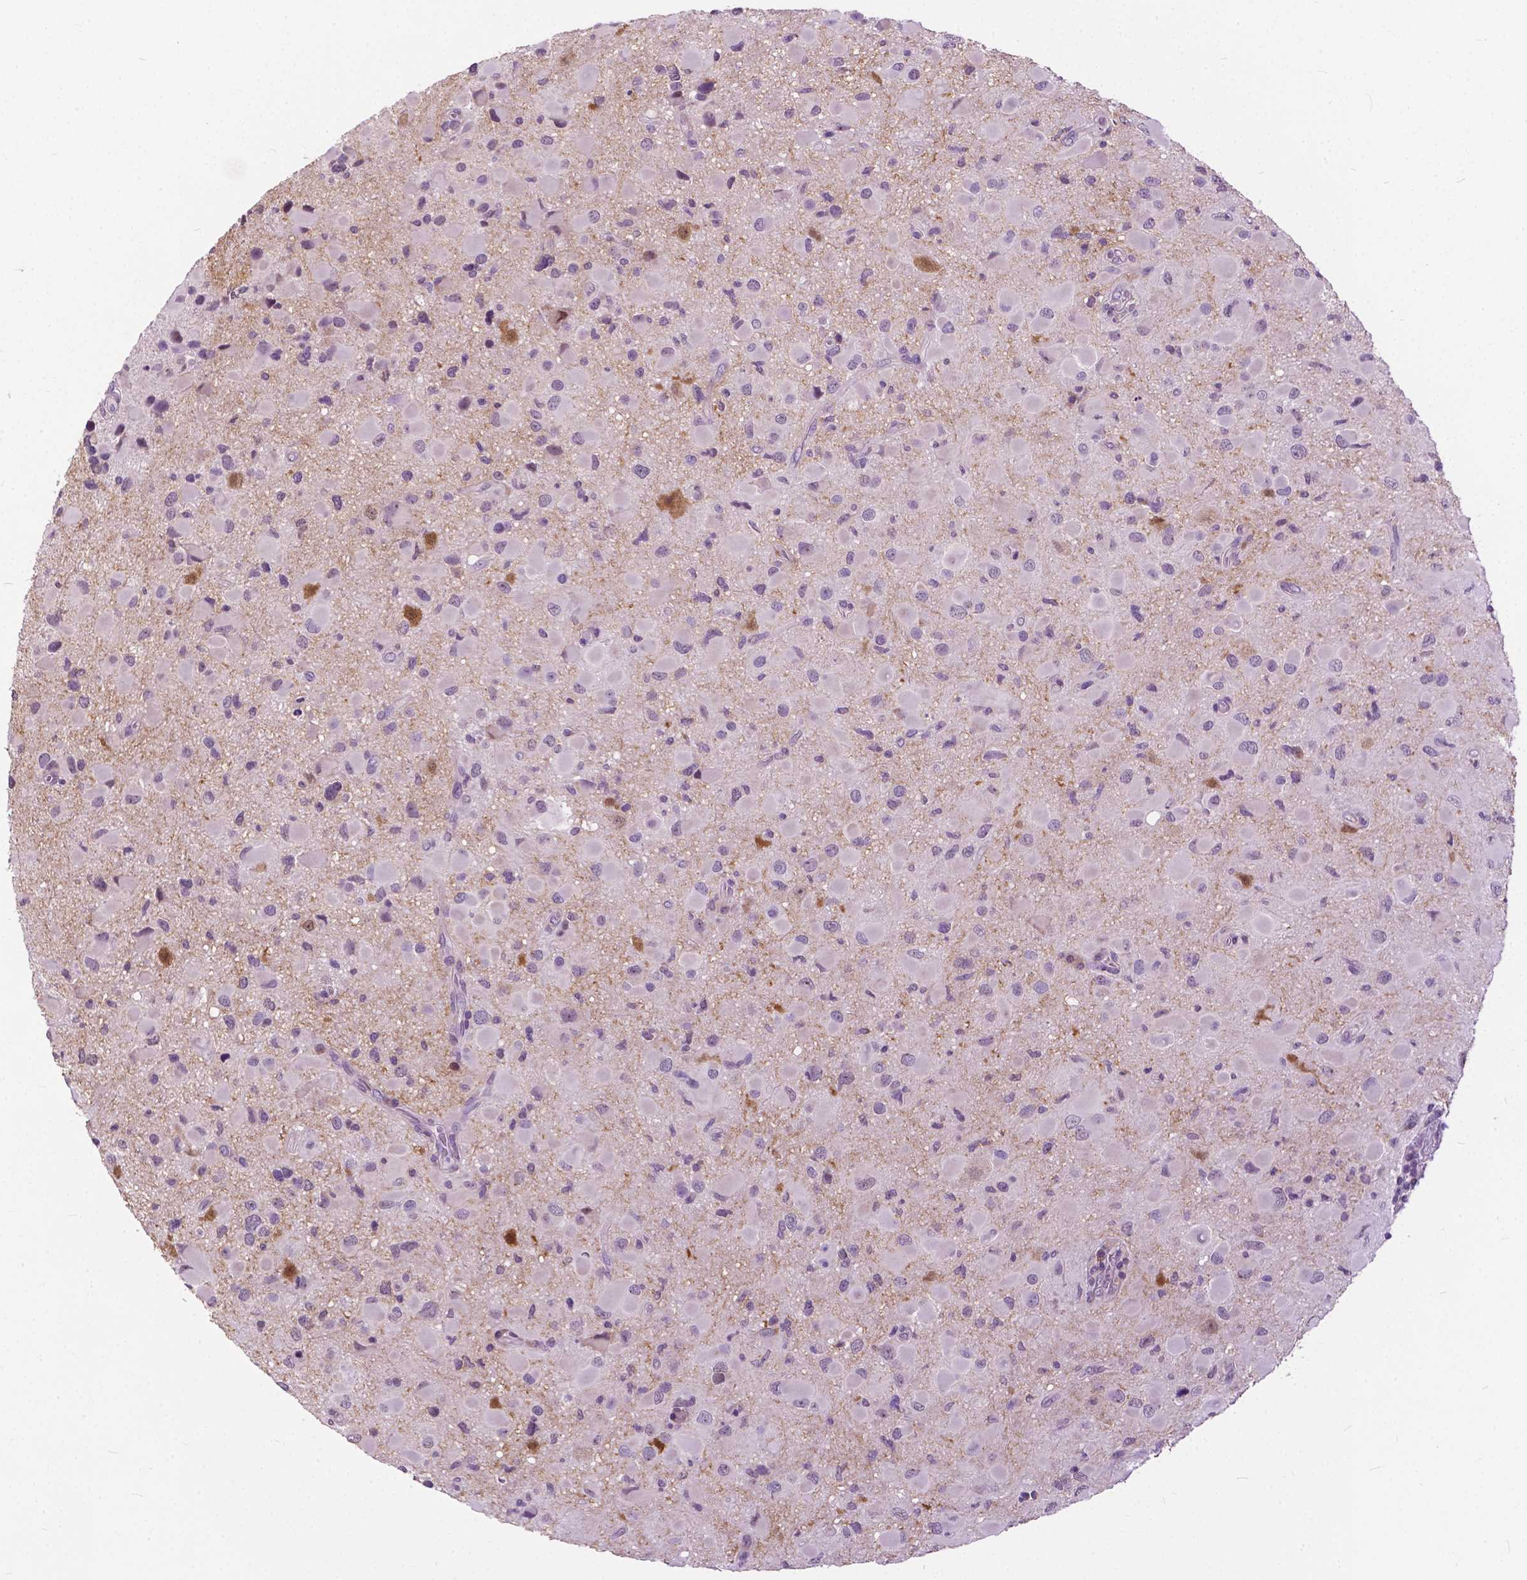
{"staining": {"intensity": "negative", "quantity": "none", "location": "none"}, "tissue": "glioma", "cell_type": "Tumor cells", "image_type": "cancer", "snomed": [{"axis": "morphology", "description": "Glioma, malignant, Low grade"}, {"axis": "topography", "description": "Brain"}], "caption": "Immunohistochemical staining of human malignant glioma (low-grade) demonstrates no significant expression in tumor cells.", "gene": "TTC9B", "patient": {"sex": "female", "age": 32}}